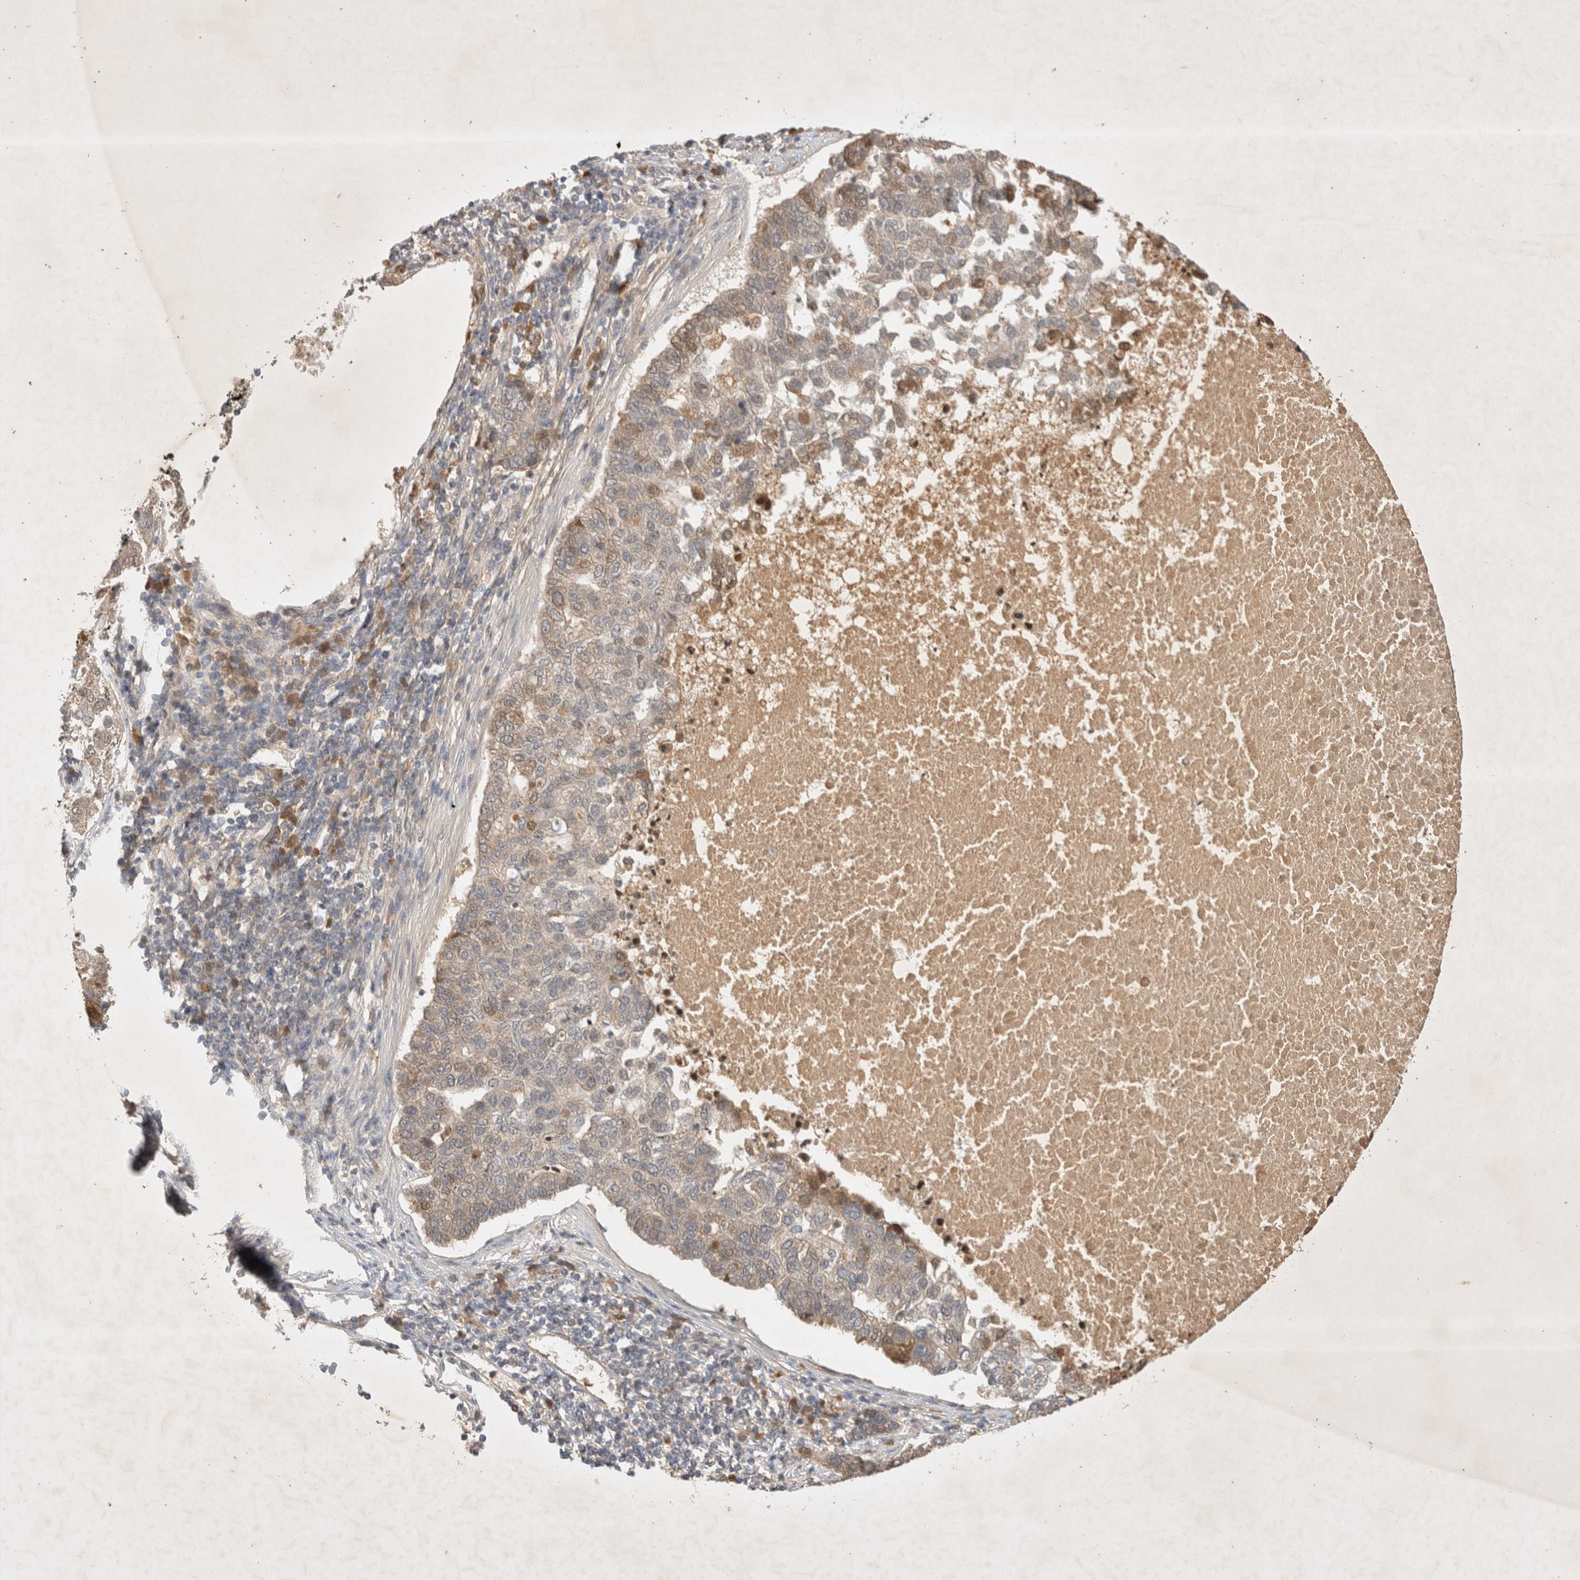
{"staining": {"intensity": "weak", "quantity": "<25%", "location": "cytoplasmic/membranous,nuclear"}, "tissue": "pancreatic cancer", "cell_type": "Tumor cells", "image_type": "cancer", "snomed": [{"axis": "morphology", "description": "Adenocarcinoma, NOS"}, {"axis": "topography", "description": "Pancreas"}], "caption": "Pancreatic cancer (adenocarcinoma) stained for a protein using immunohistochemistry (IHC) displays no expression tumor cells.", "gene": "YES1", "patient": {"sex": "female", "age": 61}}